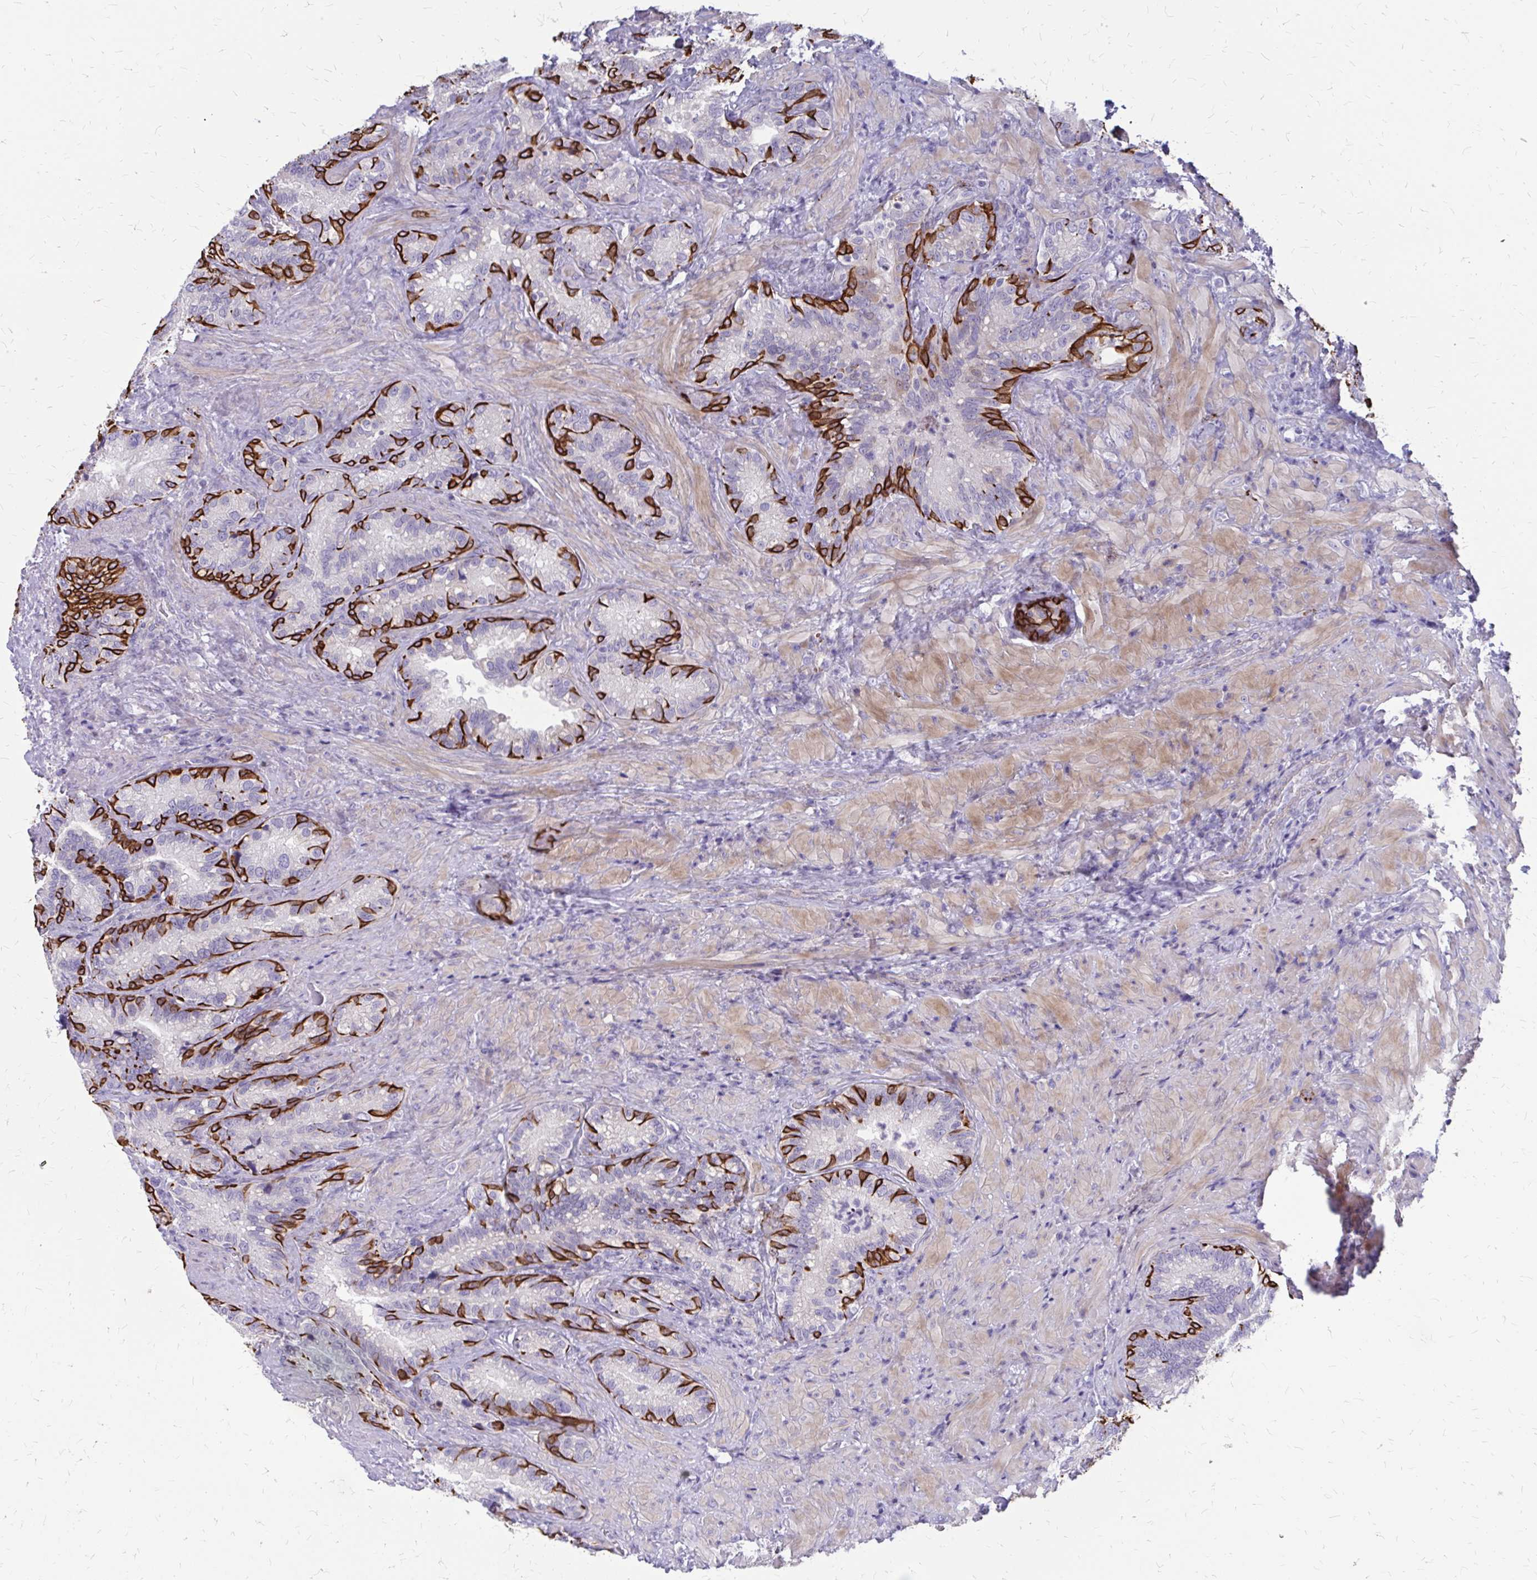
{"staining": {"intensity": "strong", "quantity": "<25%", "location": "cytoplasmic/membranous"}, "tissue": "seminal vesicle", "cell_type": "Glandular cells", "image_type": "normal", "snomed": [{"axis": "morphology", "description": "Normal tissue, NOS"}, {"axis": "topography", "description": "Seminal veicle"}], "caption": "IHC photomicrograph of benign seminal vesicle stained for a protein (brown), which demonstrates medium levels of strong cytoplasmic/membranous staining in approximately <25% of glandular cells.", "gene": "GLYATL2", "patient": {"sex": "male", "age": 68}}